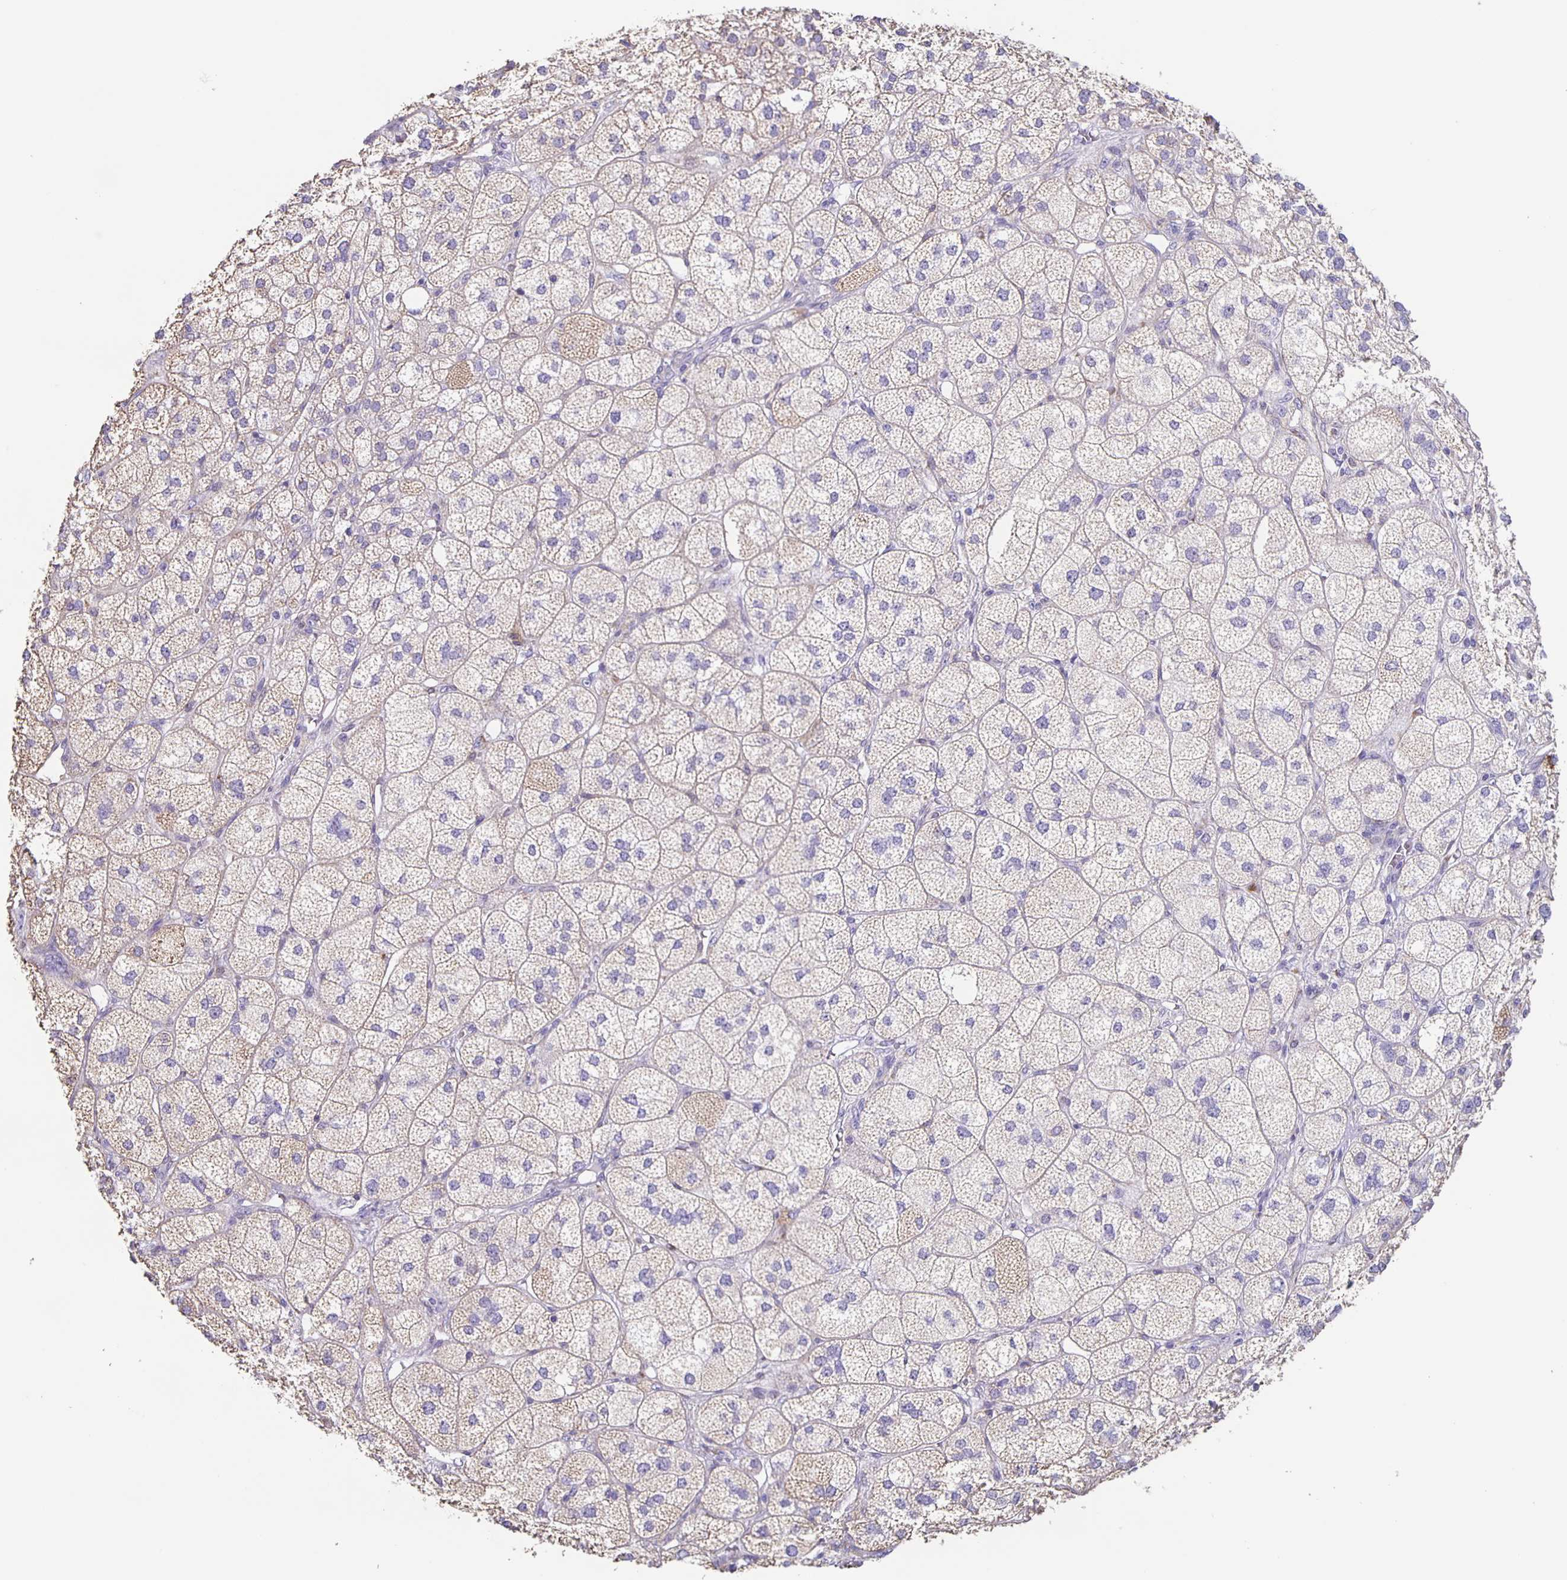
{"staining": {"intensity": "weak", "quantity": "25%-75%", "location": "cytoplasmic/membranous"}, "tissue": "adrenal gland", "cell_type": "Glandular cells", "image_type": "normal", "snomed": [{"axis": "morphology", "description": "Normal tissue, NOS"}, {"axis": "topography", "description": "Adrenal gland"}], "caption": "Immunohistochemical staining of benign adrenal gland shows 25%-75% levels of weak cytoplasmic/membranous protein expression in about 25%-75% of glandular cells. (DAB = brown stain, brightfield microscopy at high magnification).", "gene": "TPPP", "patient": {"sex": "female", "age": 60}}